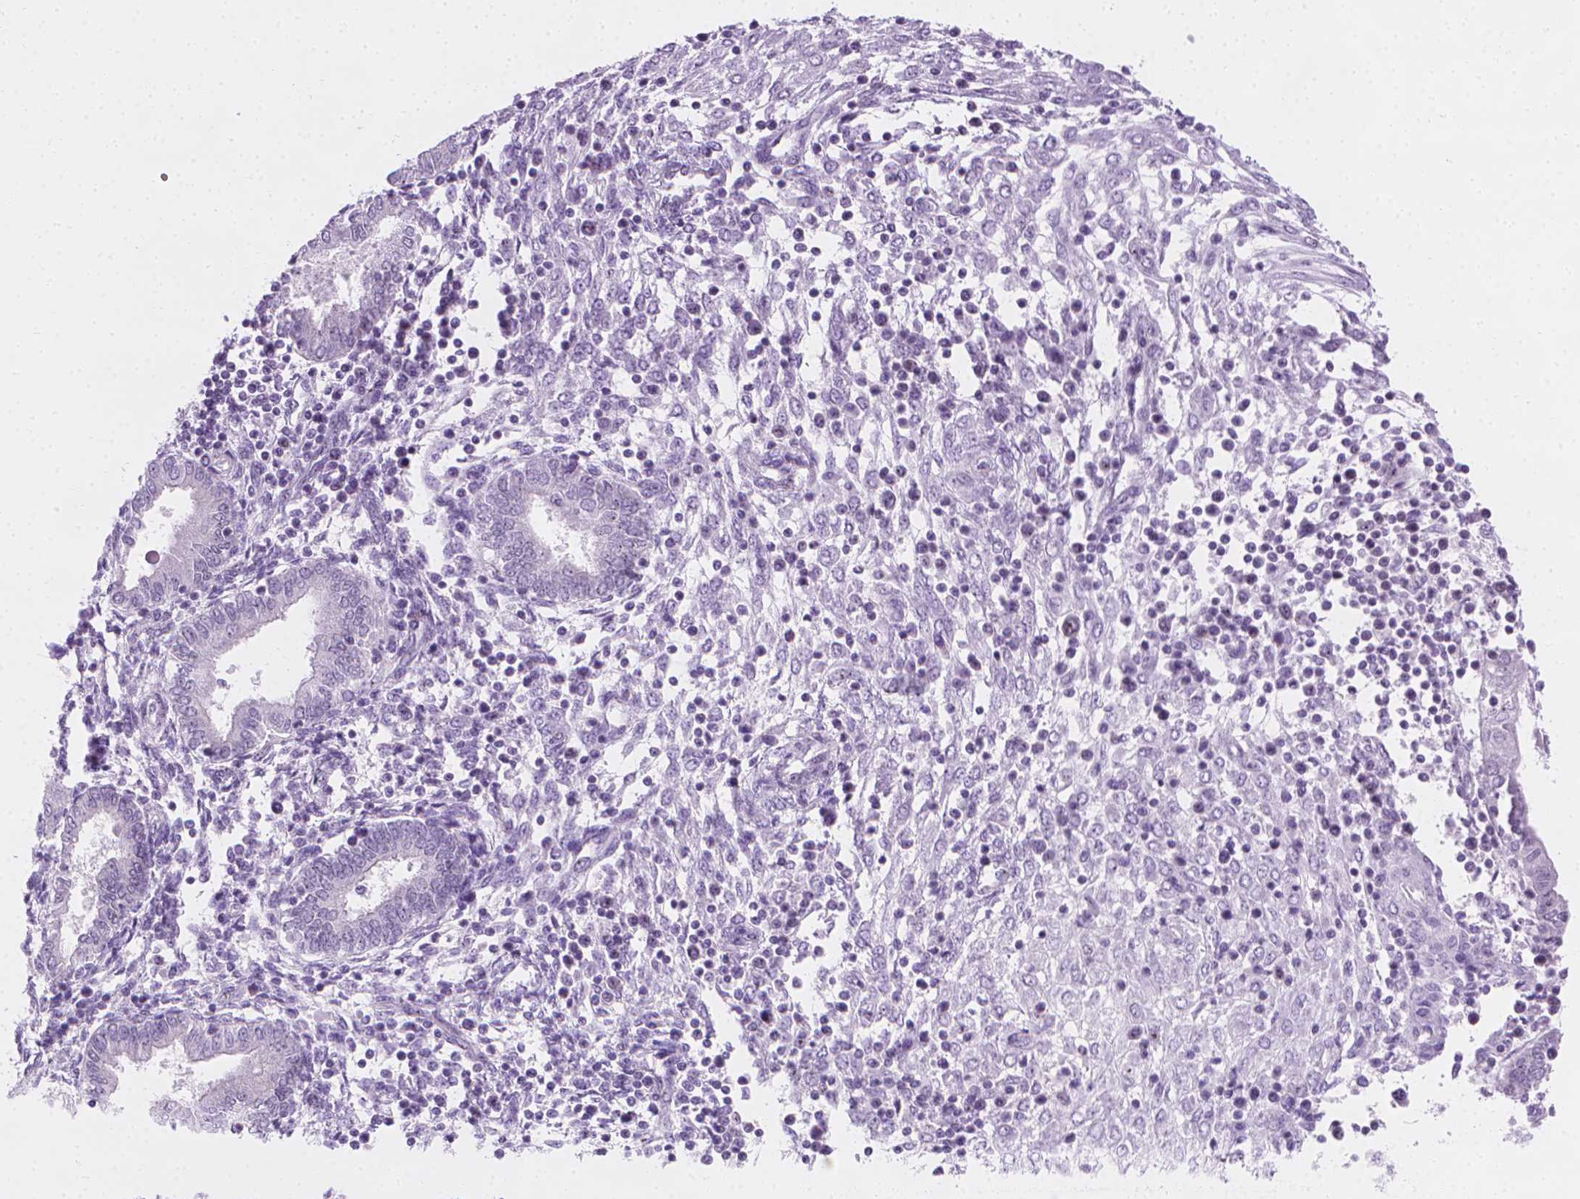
{"staining": {"intensity": "negative", "quantity": "none", "location": "none"}, "tissue": "endometrium", "cell_type": "Cells in endometrial stroma", "image_type": "normal", "snomed": [{"axis": "morphology", "description": "Normal tissue, NOS"}, {"axis": "topography", "description": "Endometrium"}], "caption": "The histopathology image reveals no staining of cells in endometrial stroma in normal endometrium.", "gene": "NOL7", "patient": {"sex": "female", "age": 42}}